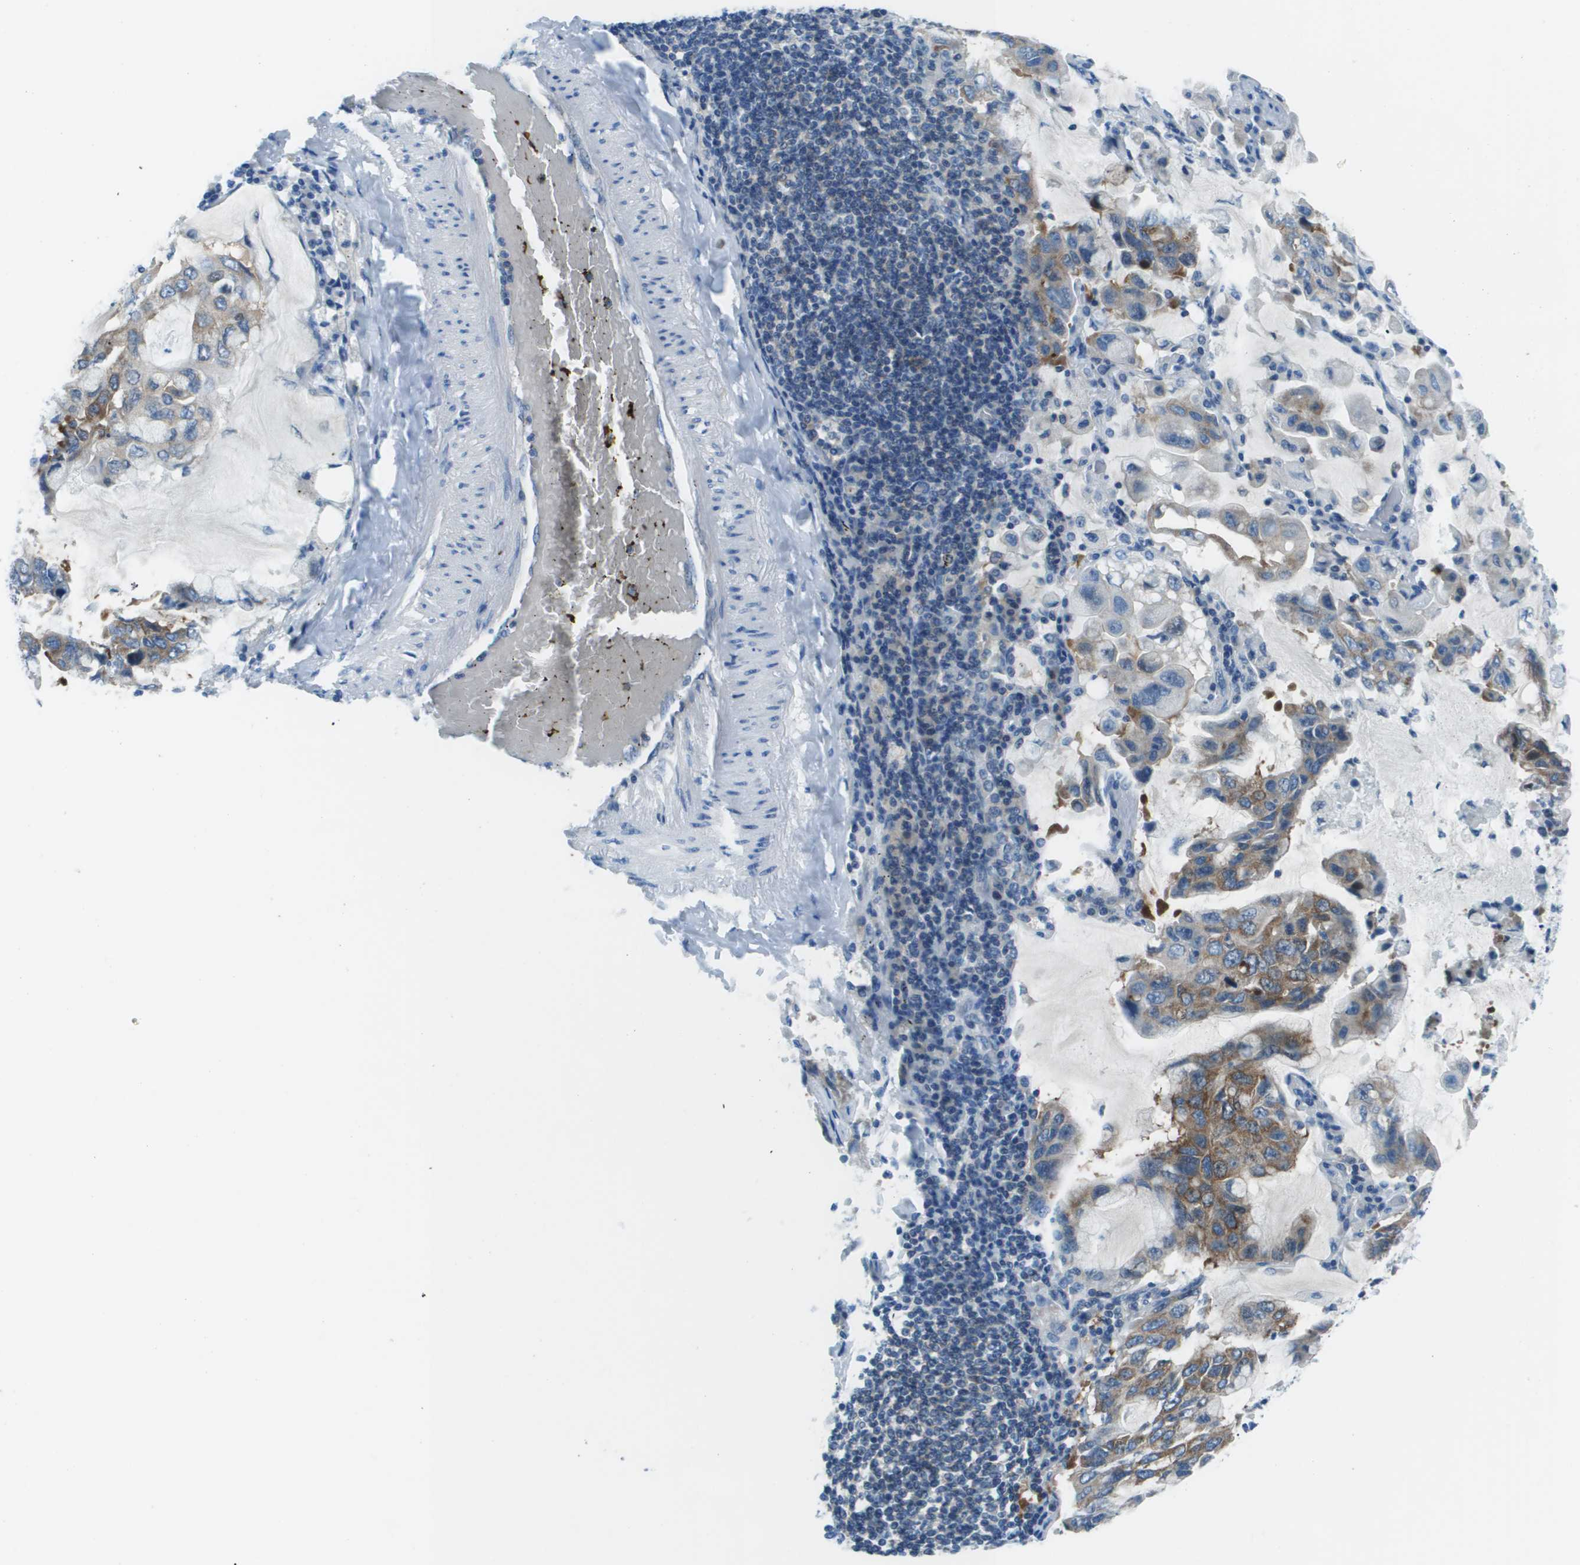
{"staining": {"intensity": "weak", "quantity": "<25%", "location": "cytoplasmic/membranous"}, "tissue": "lung cancer", "cell_type": "Tumor cells", "image_type": "cancer", "snomed": [{"axis": "morphology", "description": "Adenocarcinoma, NOS"}, {"axis": "topography", "description": "Lung"}], "caption": "Immunohistochemical staining of human lung cancer demonstrates no significant staining in tumor cells.", "gene": "STIP1", "patient": {"sex": "male", "age": 64}}